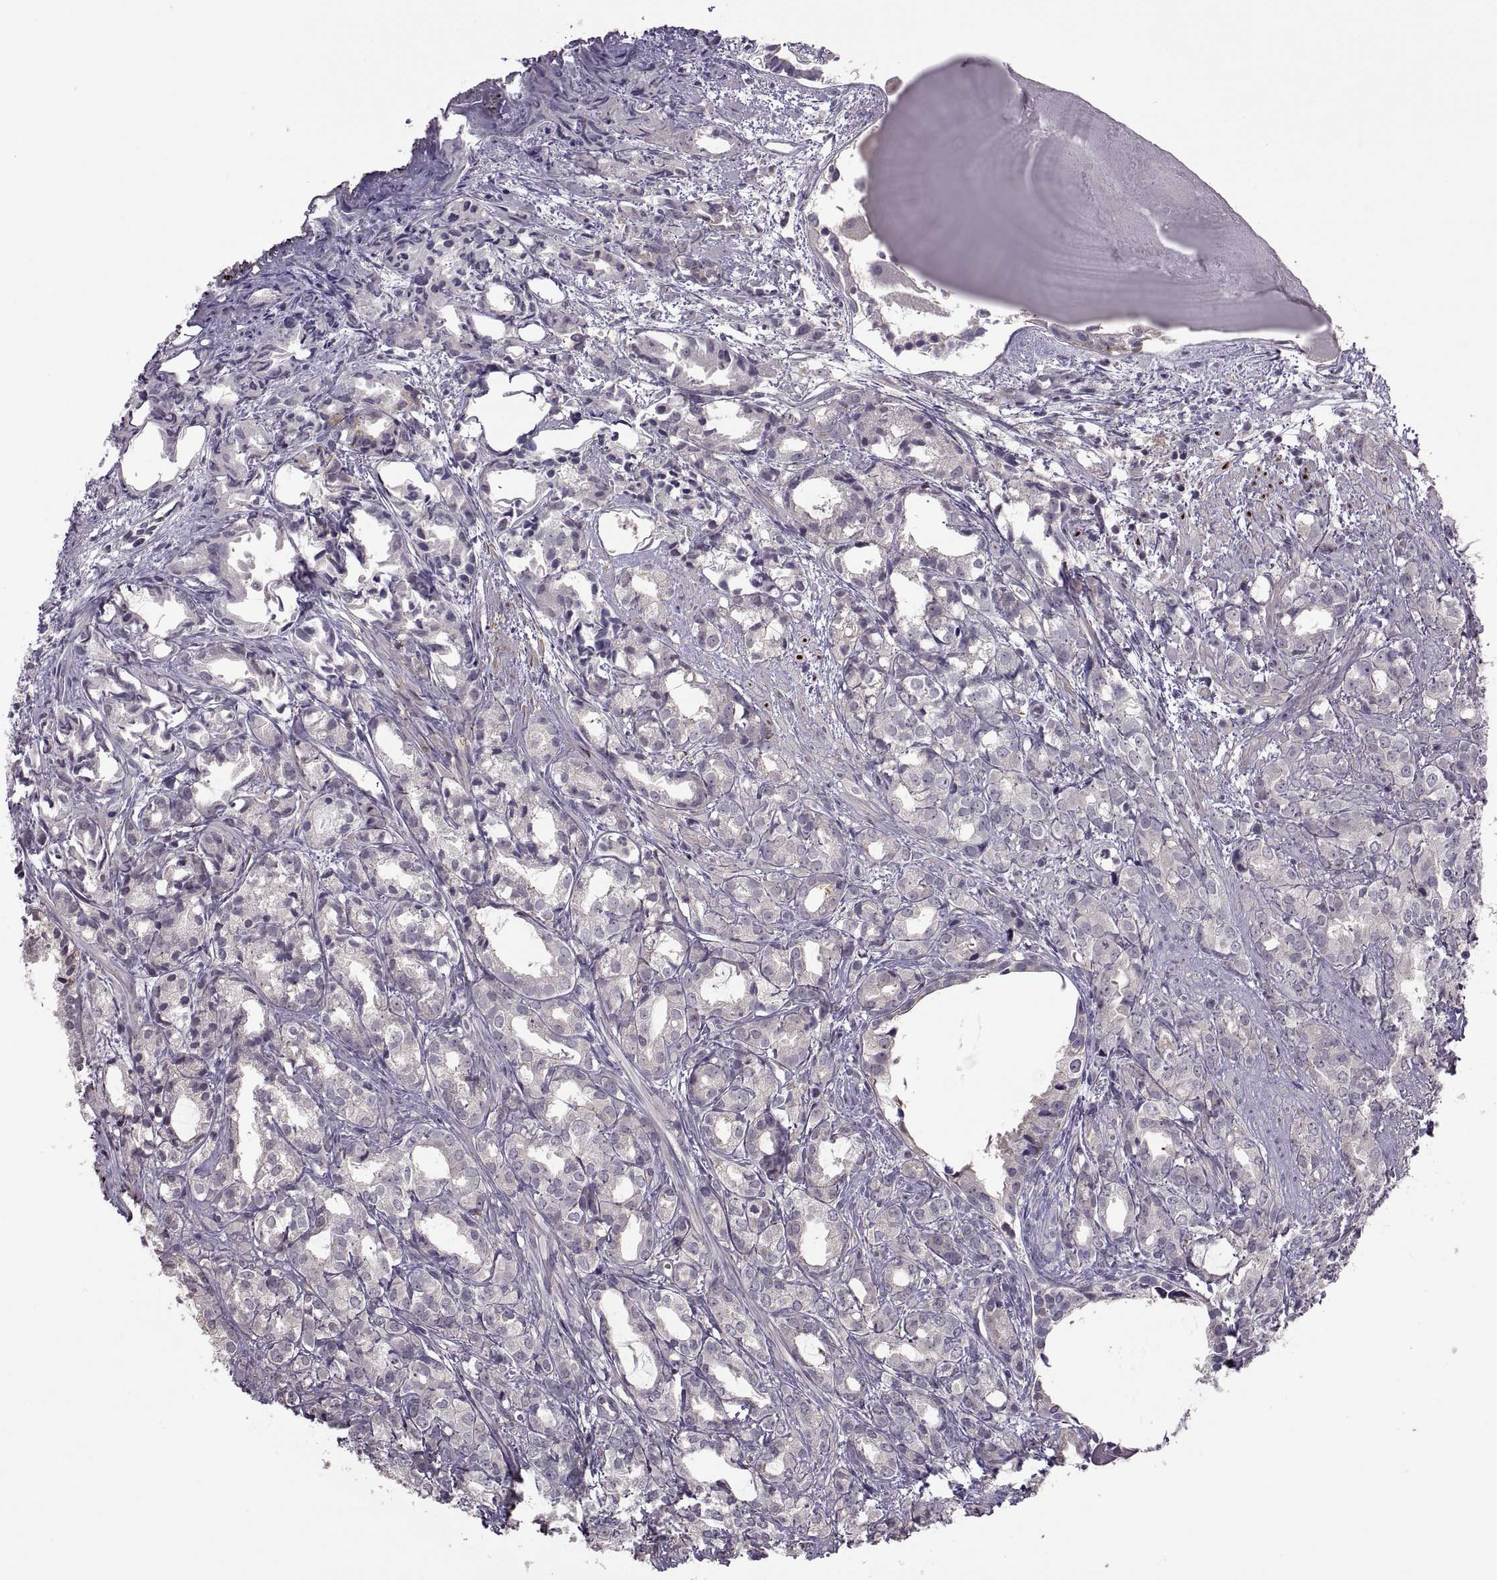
{"staining": {"intensity": "negative", "quantity": "none", "location": "none"}, "tissue": "prostate cancer", "cell_type": "Tumor cells", "image_type": "cancer", "snomed": [{"axis": "morphology", "description": "Adenocarcinoma, High grade"}, {"axis": "topography", "description": "Prostate"}], "caption": "Immunohistochemistry (IHC) of prostate high-grade adenocarcinoma shows no positivity in tumor cells.", "gene": "NMNAT2", "patient": {"sex": "male", "age": 79}}